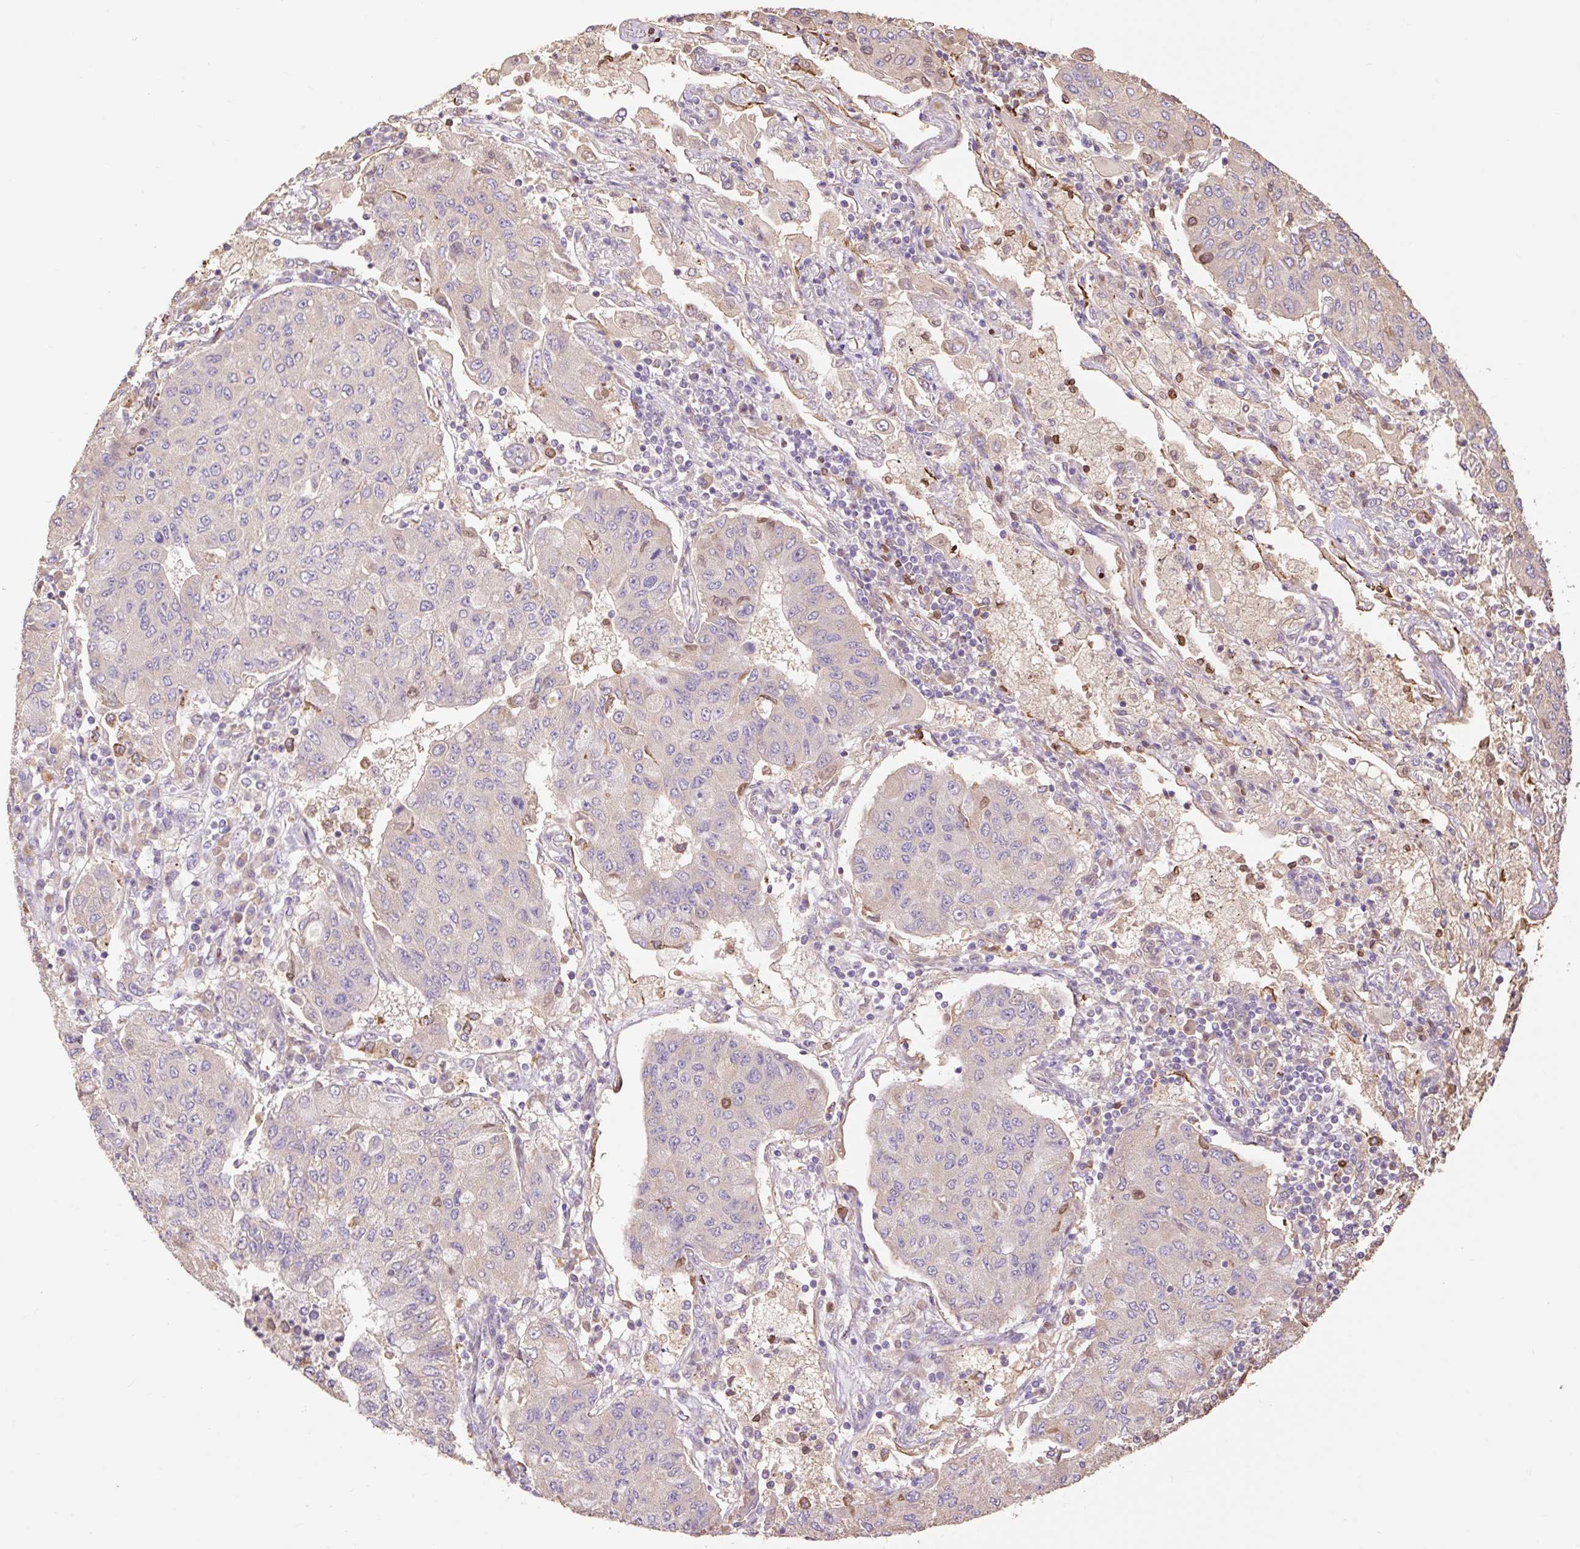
{"staining": {"intensity": "negative", "quantity": "none", "location": "none"}, "tissue": "lung cancer", "cell_type": "Tumor cells", "image_type": "cancer", "snomed": [{"axis": "morphology", "description": "Squamous cell carcinoma, NOS"}, {"axis": "topography", "description": "Lung"}], "caption": "A high-resolution image shows IHC staining of lung squamous cell carcinoma, which displays no significant positivity in tumor cells.", "gene": "DESI1", "patient": {"sex": "male", "age": 74}}